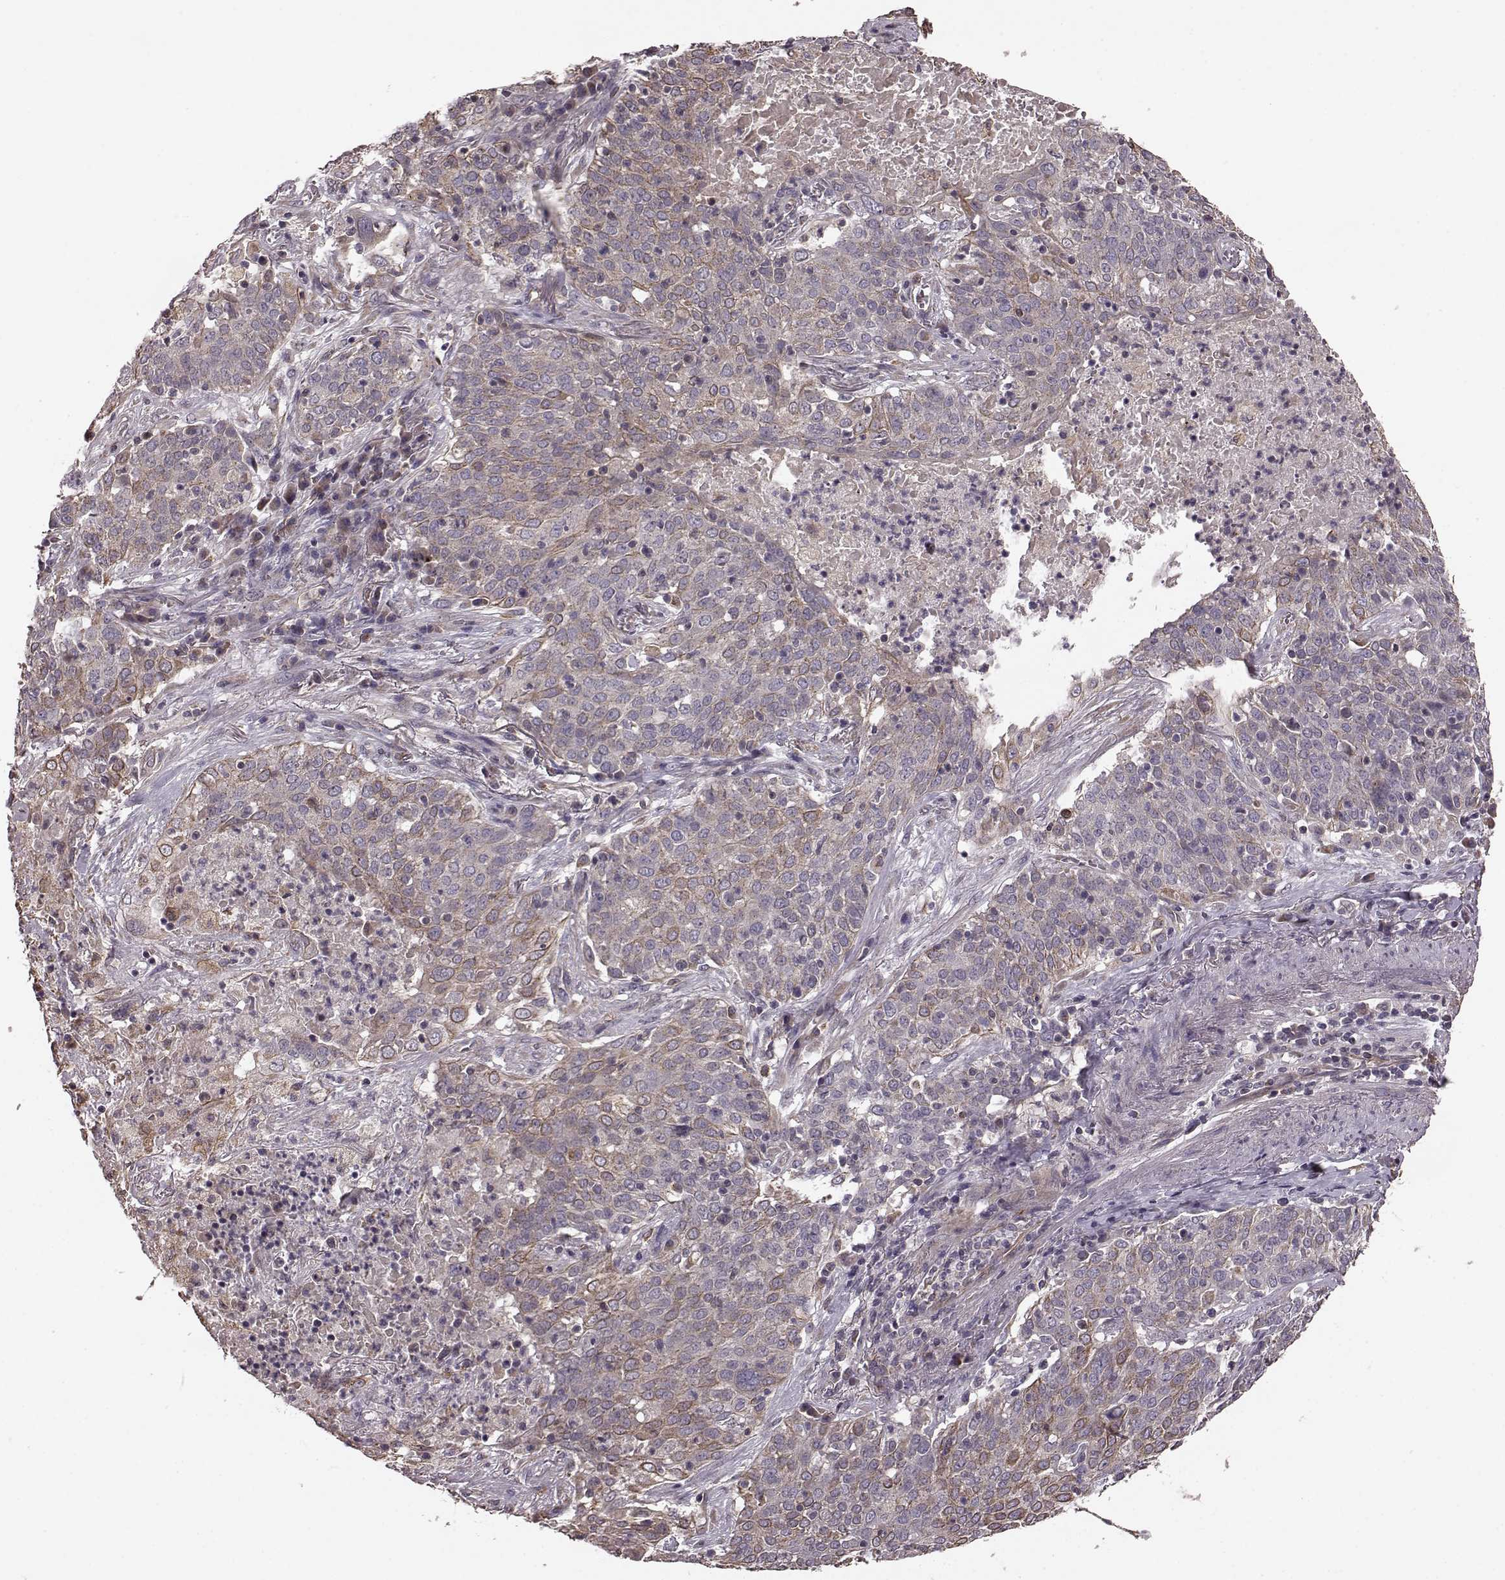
{"staining": {"intensity": "moderate", "quantity": ">75%", "location": "cytoplasmic/membranous"}, "tissue": "lung cancer", "cell_type": "Tumor cells", "image_type": "cancer", "snomed": [{"axis": "morphology", "description": "Squamous cell carcinoma, NOS"}, {"axis": "topography", "description": "Lung"}], "caption": "Lung squamous cell carcinoma tissue reveals moderate cytoplasmic/membranous staining in approximately >75% of tumor cells", "gene": "NTF3", "patient": {"sex": "male", "age": 82}}